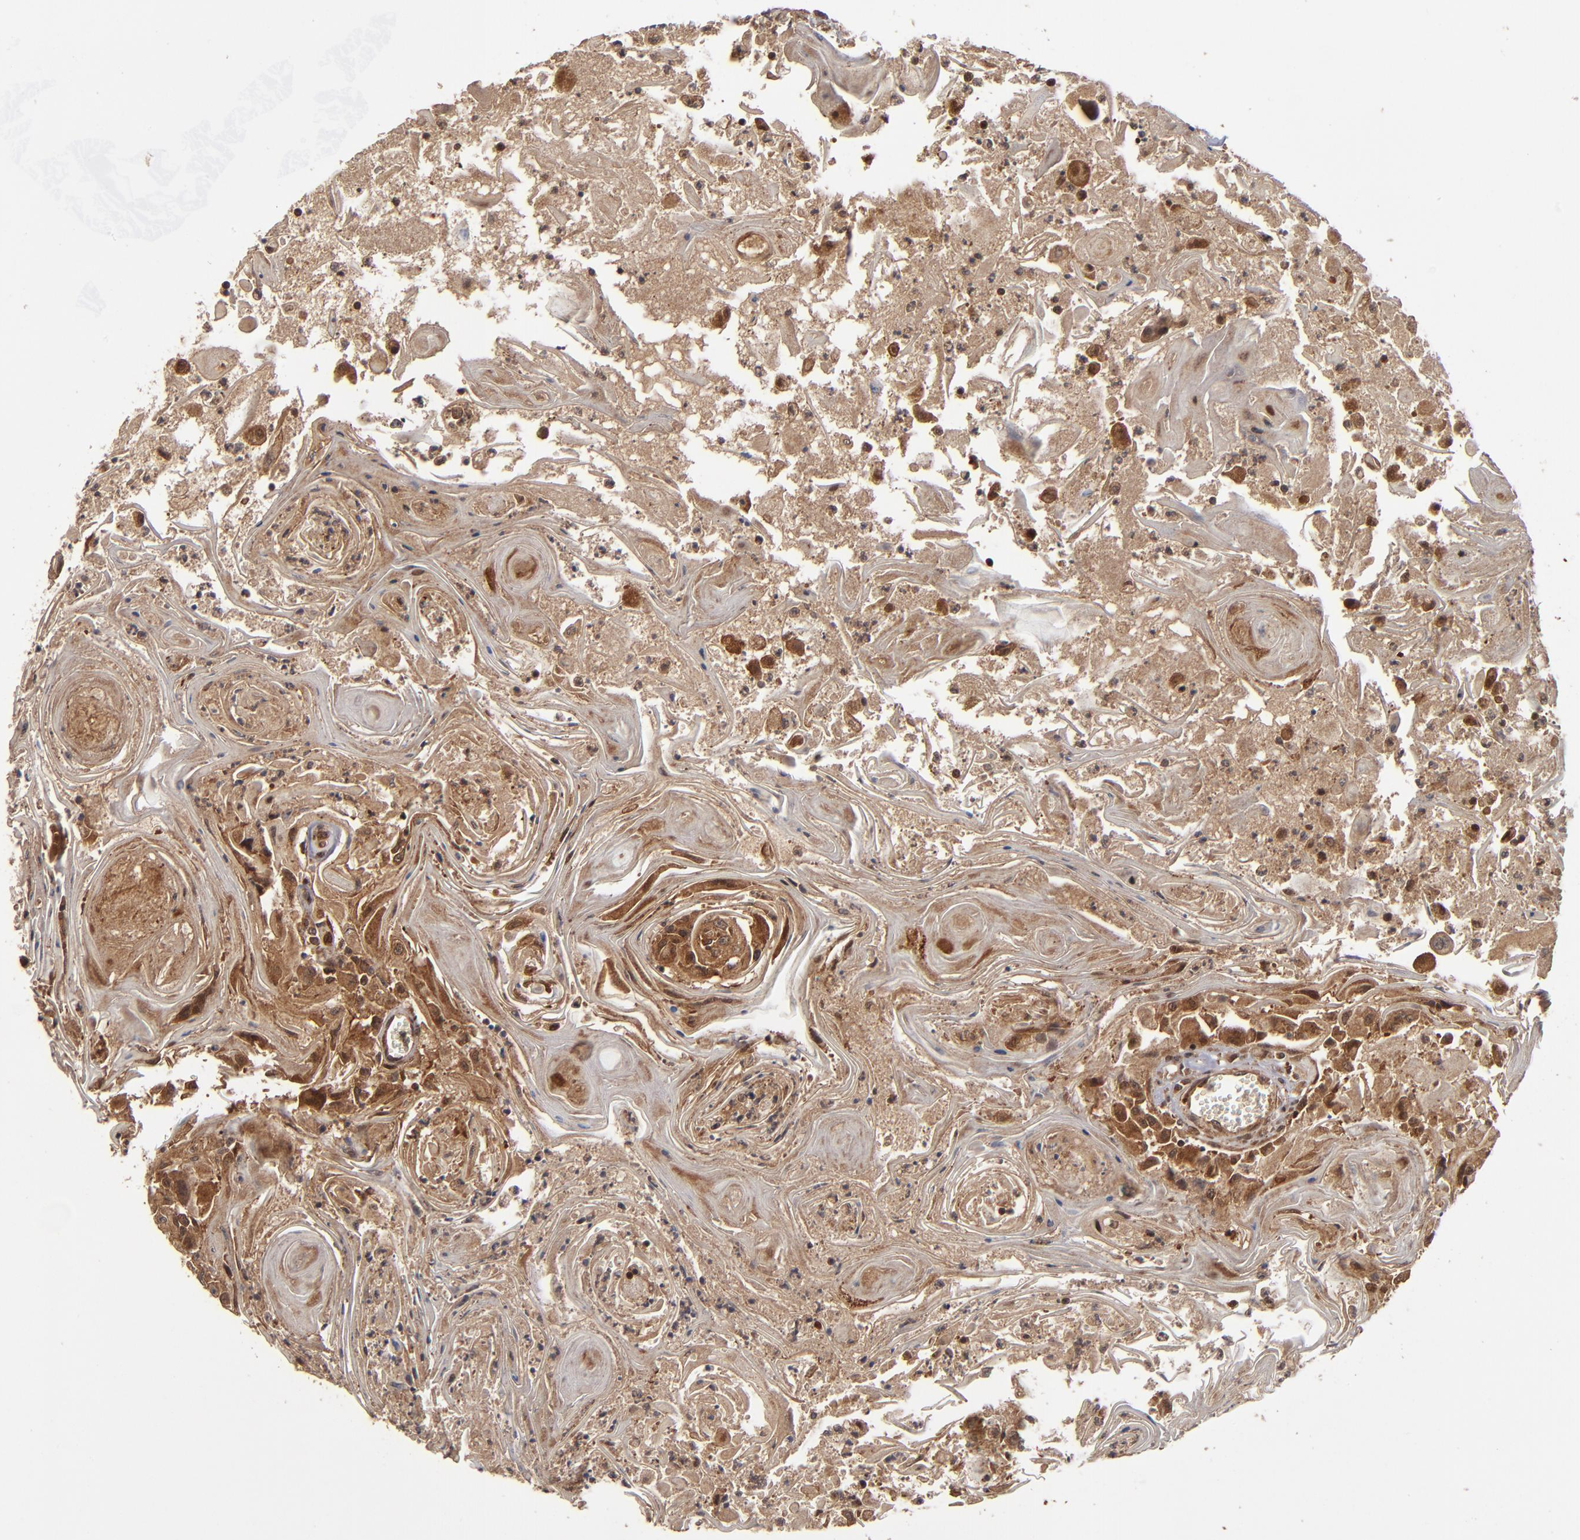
{"staining": {"intensity": "strong", "quantity": ">75%", "location": "cytoplasmic/membranous"}, "tissue": "head and neck cancer", "cell_type": "Tumor cells", "image_type": "cancer", "snomed": [{"axis": "morphology", "description": "Squamous cell carcinoma, NOS"}, {"axis": "topography", "description": "Oral tissue"}, {"axis": "topography", "description": "Head-Neck"}], "caption": "Strong cytoplasmic/membranous protein staining is identified in approximately >75% of tumor cells in squamous cell carcinoma (head and neck).", "gene": "BDKRB1", "patient": {"sex": "female", "age": 76}}